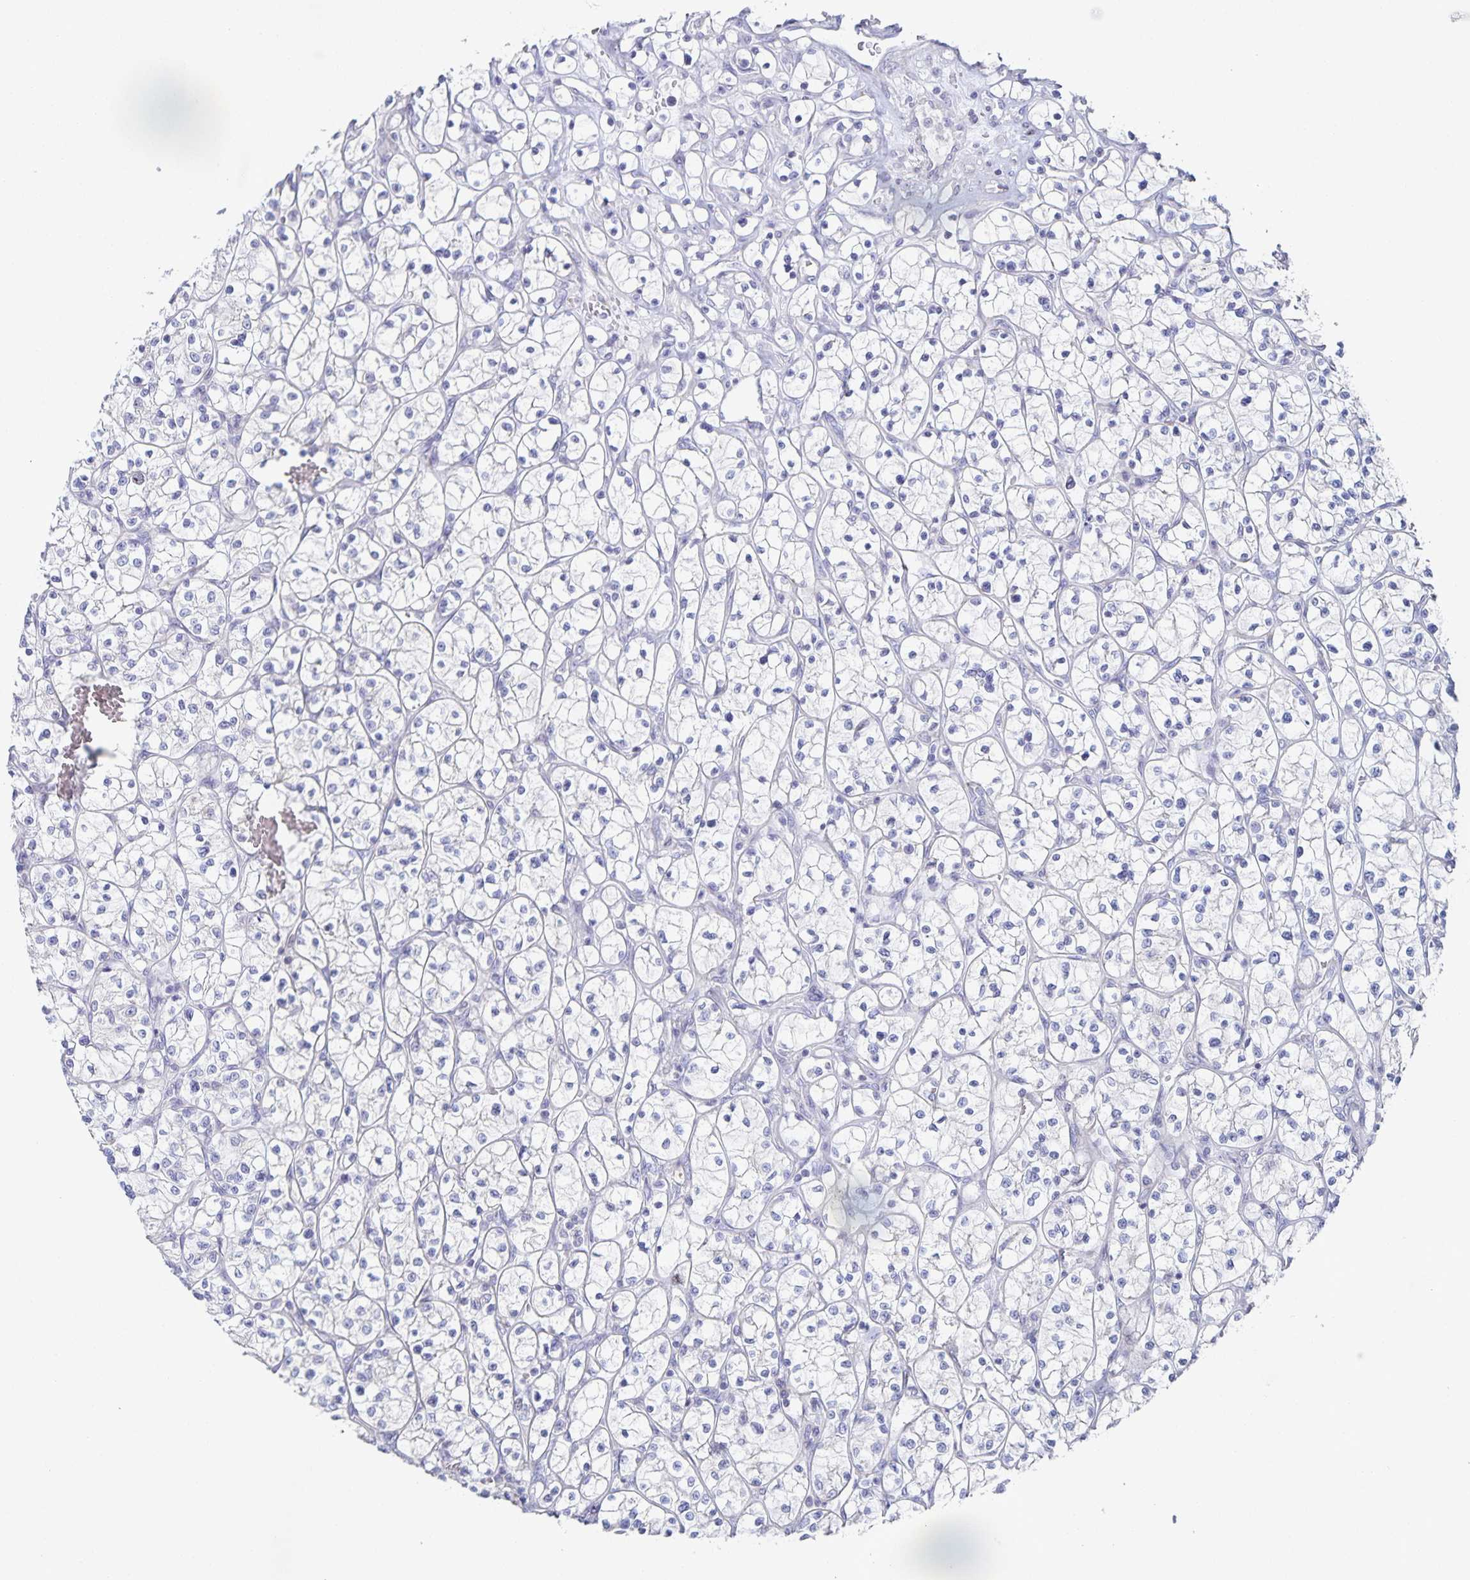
{"staining": {"intensity": "negative", "quantity": "none", "location": "none"}, "tissue": "renal cancer", "cell_type": "Tumor cells", "image_type": "cancer", "snomed": [{"axis": "morphology", "description": "Adenocarcinoma, NOS"}, {"axis": "topography", "description": "Kidney"}], "caption": "Adenocarcinoma (renal) was stained to show a protein in brown. There is no significant positivity in tumor cells. (Stains: DAB immunohistochemistry (IHC) with hematoxylin counter stain, Microscopy: brightfield microscopy at high magnification).", "gene": "CENPH", "patient": {"sex": "female", "age": 64}}